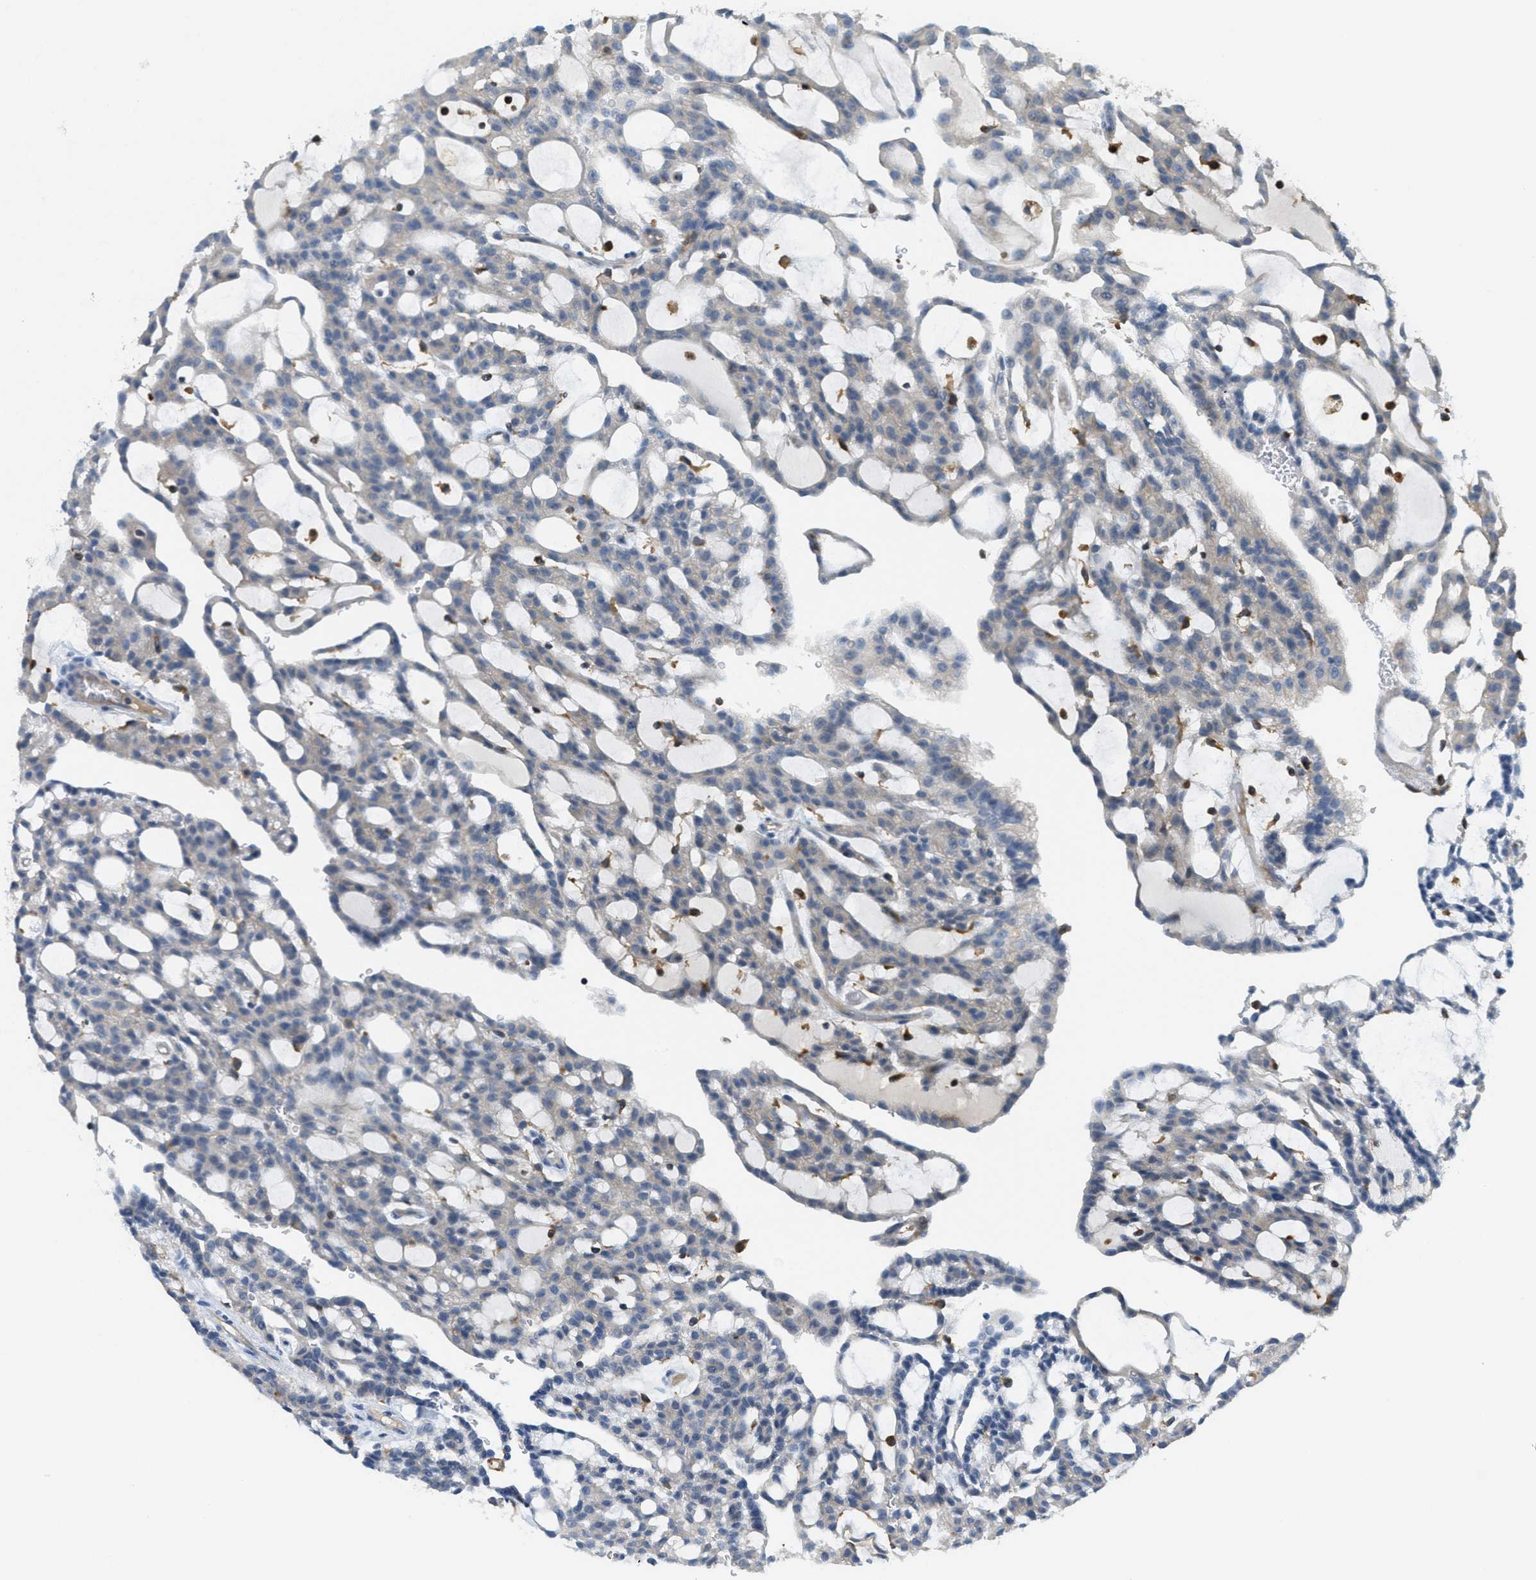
{"staining": {"intensity": "negative", "quantity": "none", "location": "none"}, "tissue": "renal cancer", "cell_type": "Tumor cells", "image_type": "cancer", "snomed": [{"axis": "morphology", "description": "Adenocarcinoma, NOS"}, {"axis": "topography", "description": "Kidney"}], "caption": "Micrograph shows no protein positivity in tumor cells of renal cancer (adenocarcinoma) tissue.", "gene": "GRIK2", "patient": {"sex": "male", "age": 63}}